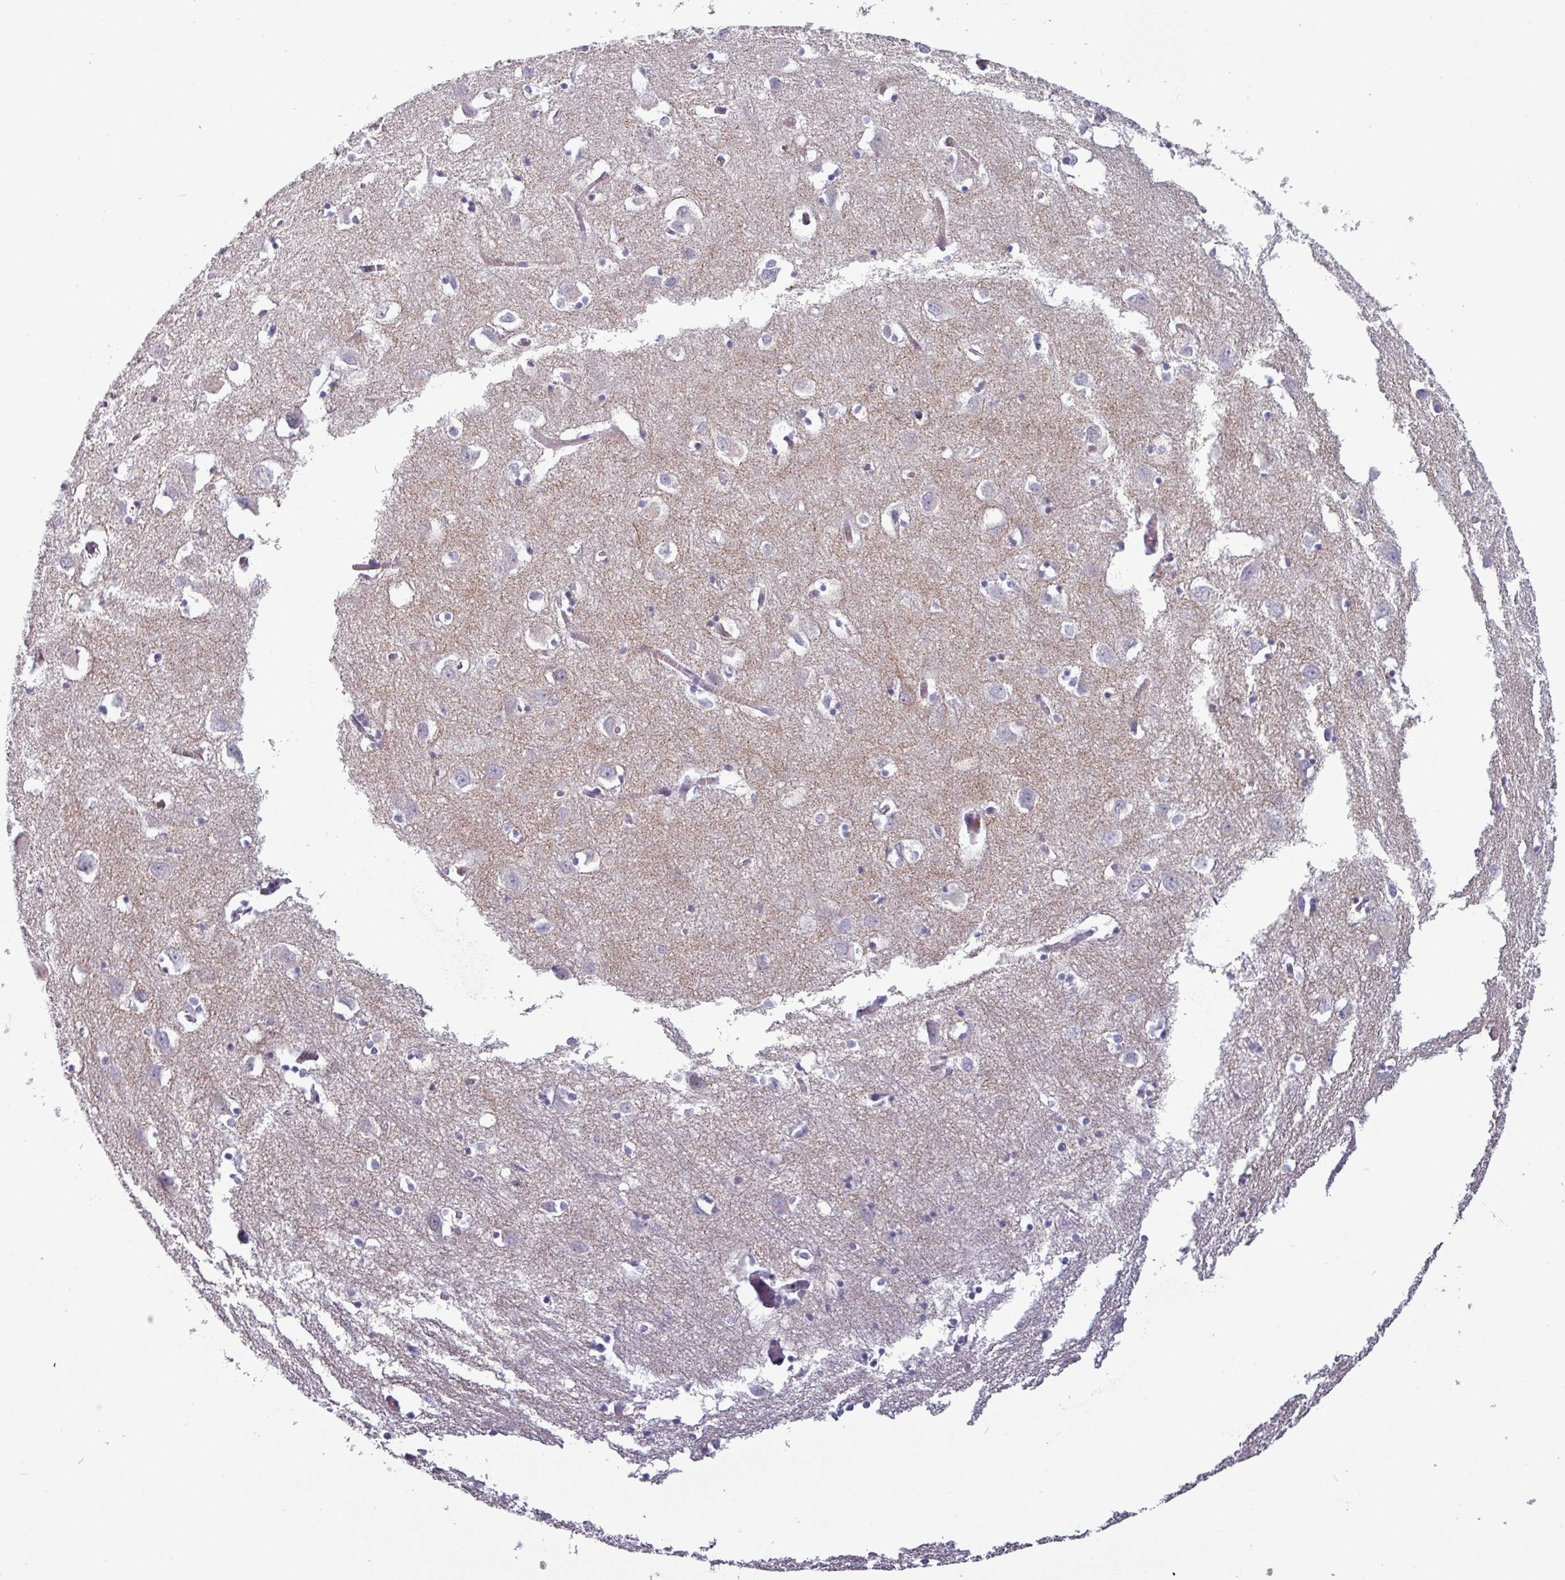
{"staining": {"intensity": "negative", "quantity": "none", "location": "none"}, "tissue": "cerebral cortex", "cell_type": "Endothelial cells", "image_type": "normal", "snomed": [{"axis": "morphology", "description": "Normal tissue, NOS"}, {"axis": "topography", "description": "Cerebral cortex"}], "caption": "DAB (3,3'-diaminobenzidine) immunohistochemical staining of unremarkable human cerebral cortex reveals no significant staining in endothelial cells. The staining was performed using DAB (3,3'-diaminobenzidine) to visualize the protein expression in brown, while the nuclei were stained in blue with hematoxylin (Magnification: 20x).", "gene": "AREL1", "patient": {"sex": "male", "age": 70}}